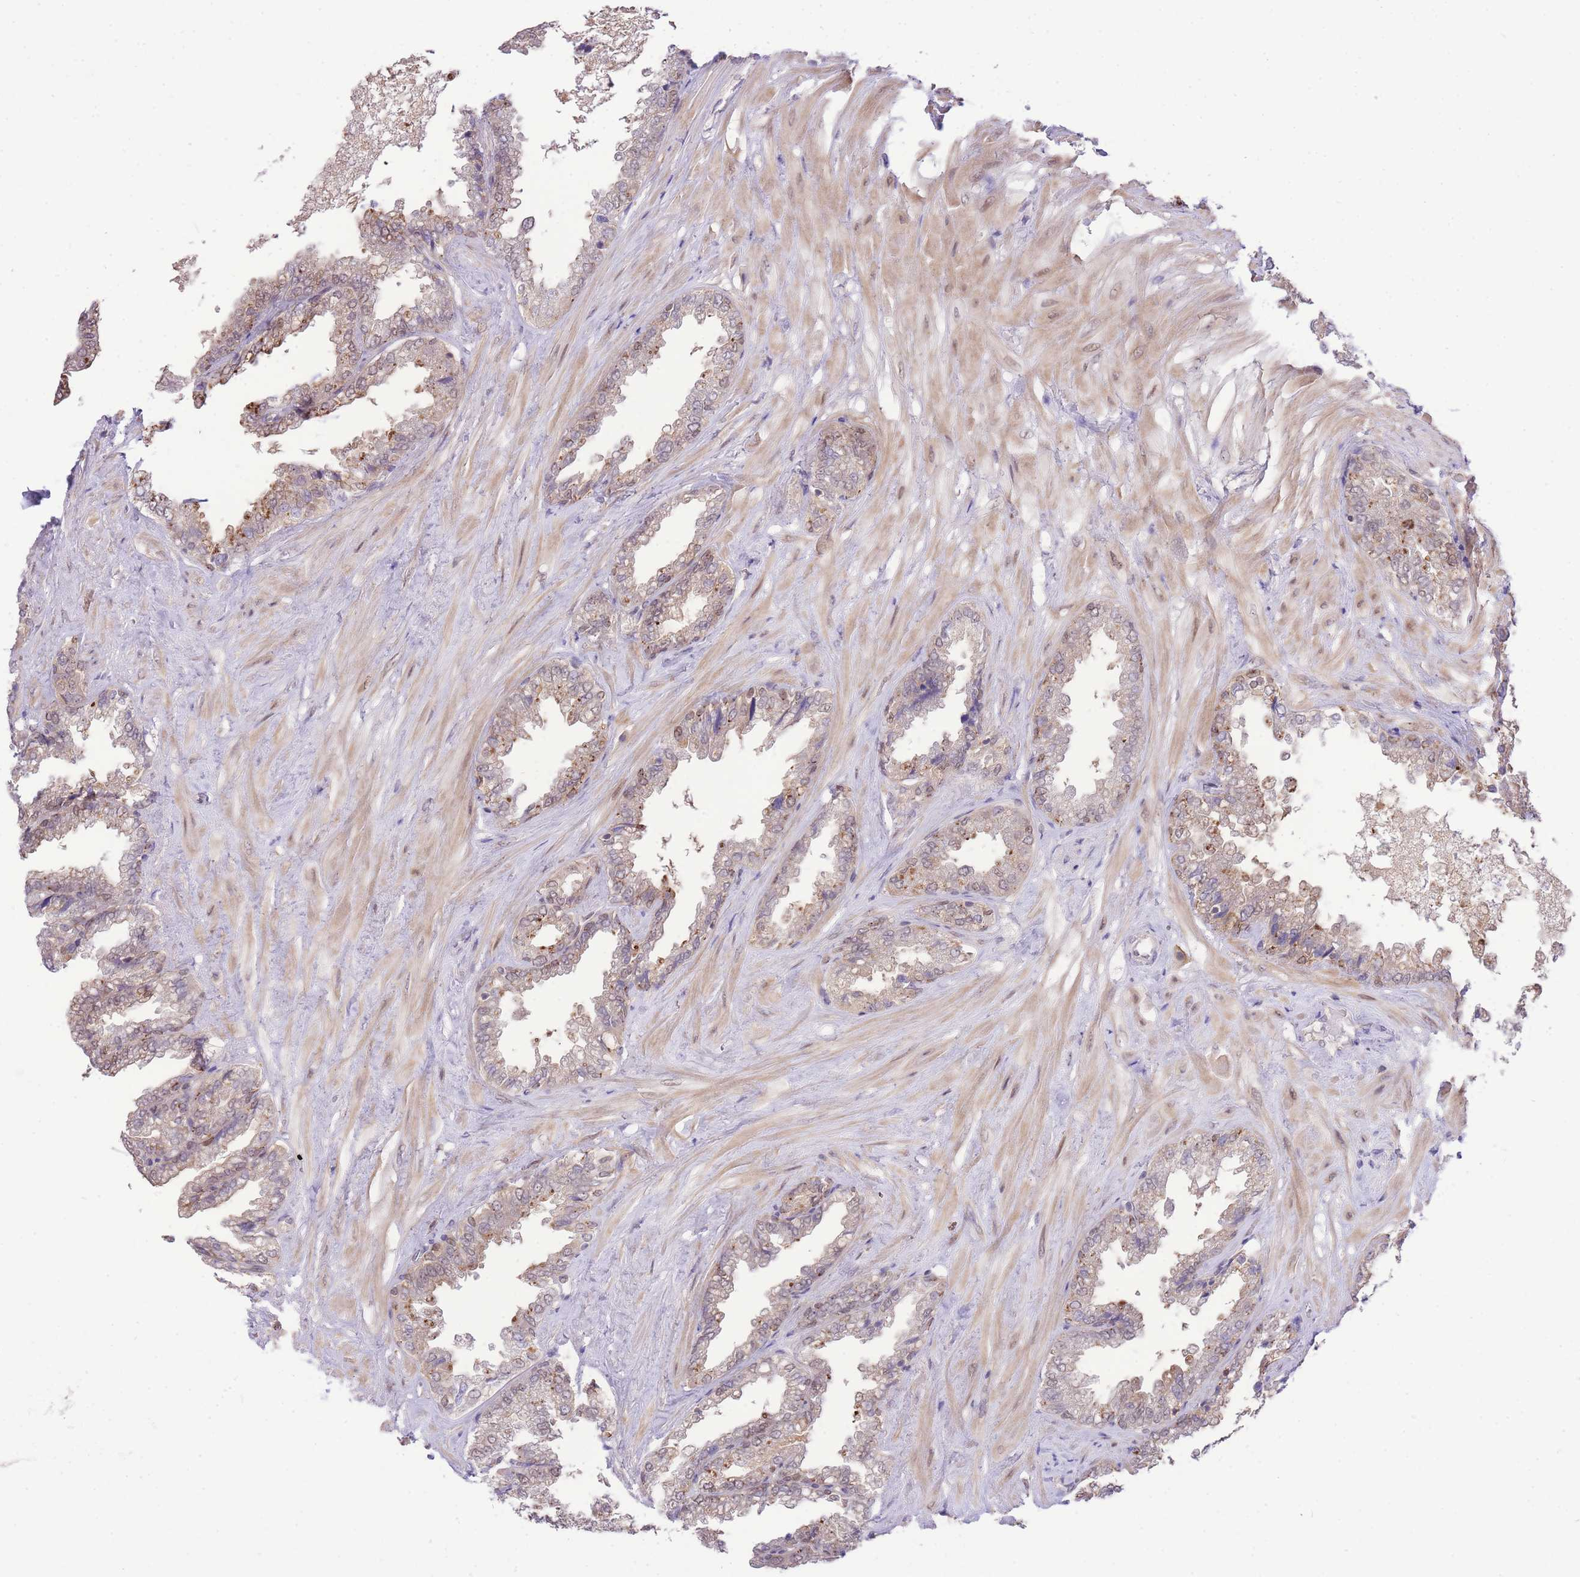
{"staining": {"intensity": "moderate", "quantity": "25%-75%", "location": "nuclear"}, "tissue": "seminal vesicle", "cell_type": "Glandular cells", "image_type": "normal", "snomed": [{"axis": "morphology", "description": "Normal tissue, NOS"}, {"axis": "topography", "description": "Seminal veicle"}], "caption": "The micrograph exhibits a brown stain indicating the presence of a protein in the nuclear of glandular cells in seminal vesicle.", "gene": "UBXN7", "patient": {"sex": "male", "age": 46}}